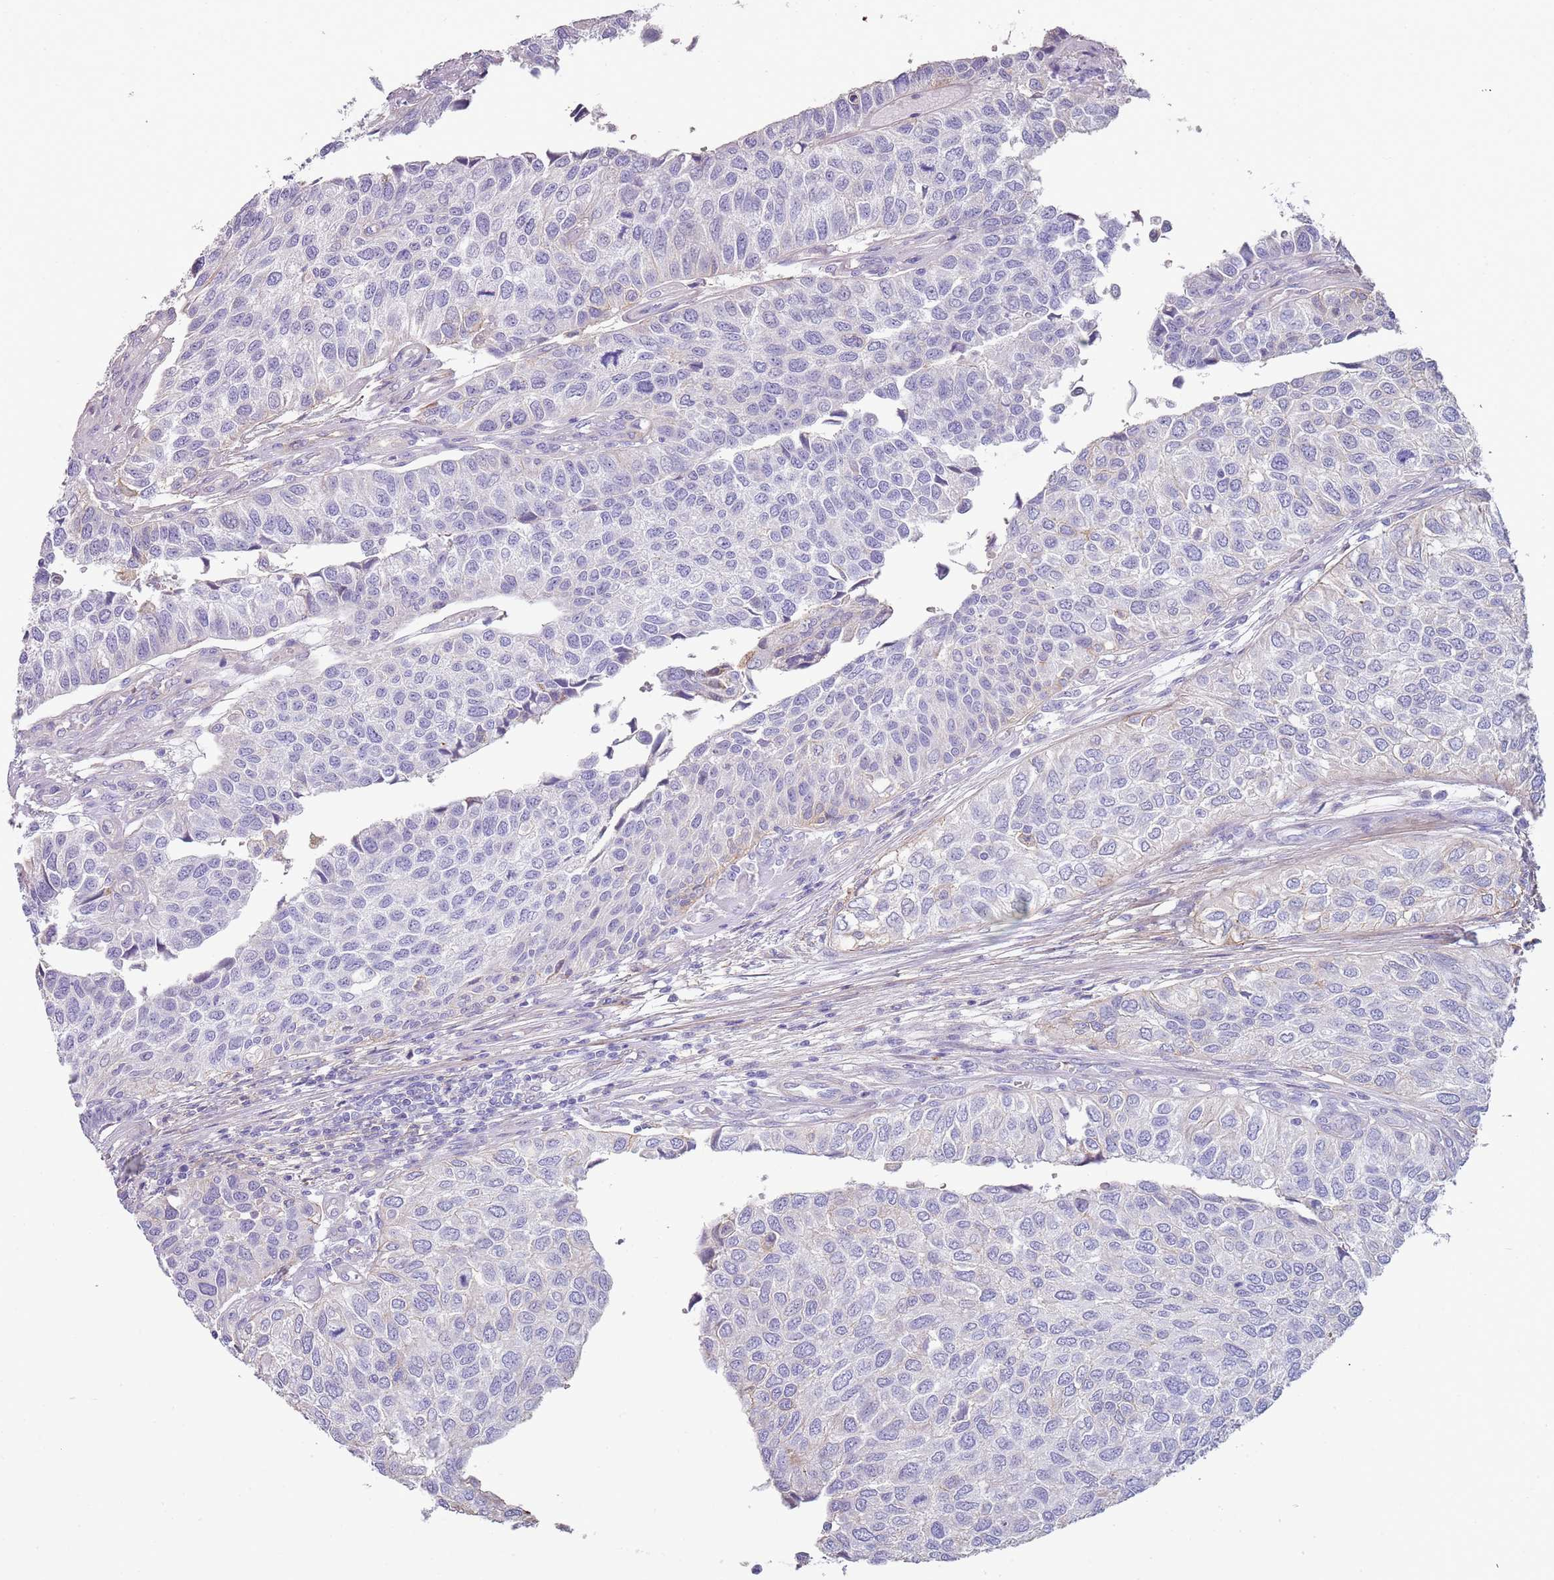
{"staining": {"intensity": "negative", "quantity": "none", "location": "none"}, "tissue": "urothelial cancer", "cell_type": "Tumor cells", "image_type": "cancer", "snomed": [{"axis": "morphology", "description": "Urothelial carcinoma, NOS"}, {"axis": "topography", "description": "Urinary bladder"}], "caption": "Tumor cells are negative for protein expression in human transitional cell carcinoma.", "gene": "NBPF3", "patient": {"sex": "male", "age": 55}}